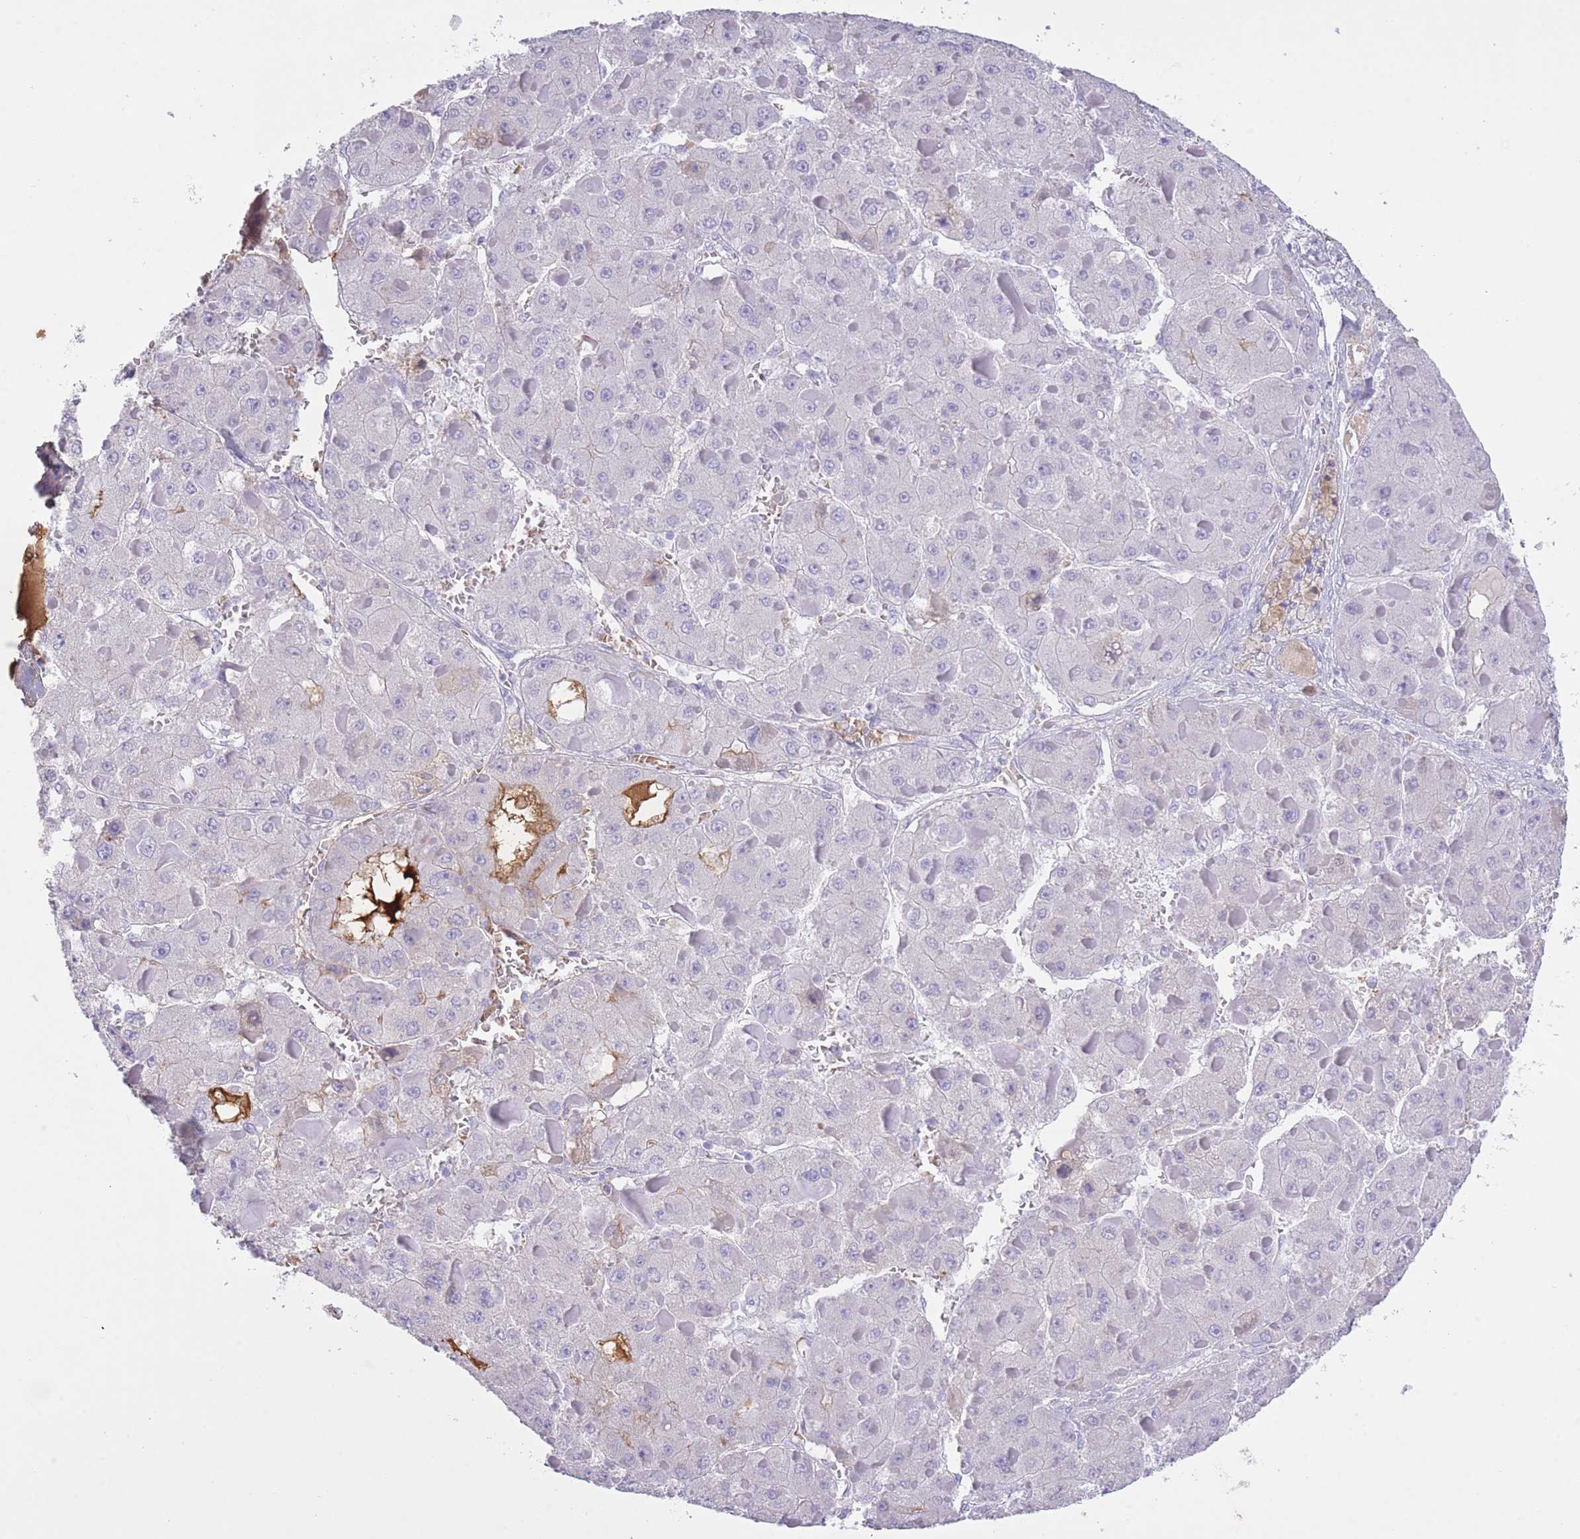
{"staining": {"intensity": "negative", "quantity": "none", "location": "none"}, "tissue": "liver cancer", "cell_type": "Tumor cells", "image_type": "cancer", "snomed": [{"axis": "morphology", "description": "Carcinoma, Hepatocellular, NOS"}, {"axis": "topography", "description": "Liver"}], "caption": "An immunohistochemistry (IHC) micrograph of liver cancer (hepatocellular carcinoma) is shown. There is no staining in tumor cells of liver cancer (hepatocellular carcinoma).", "gene": "AP3S2", "patient": {"sex": "female", "age": 73}}